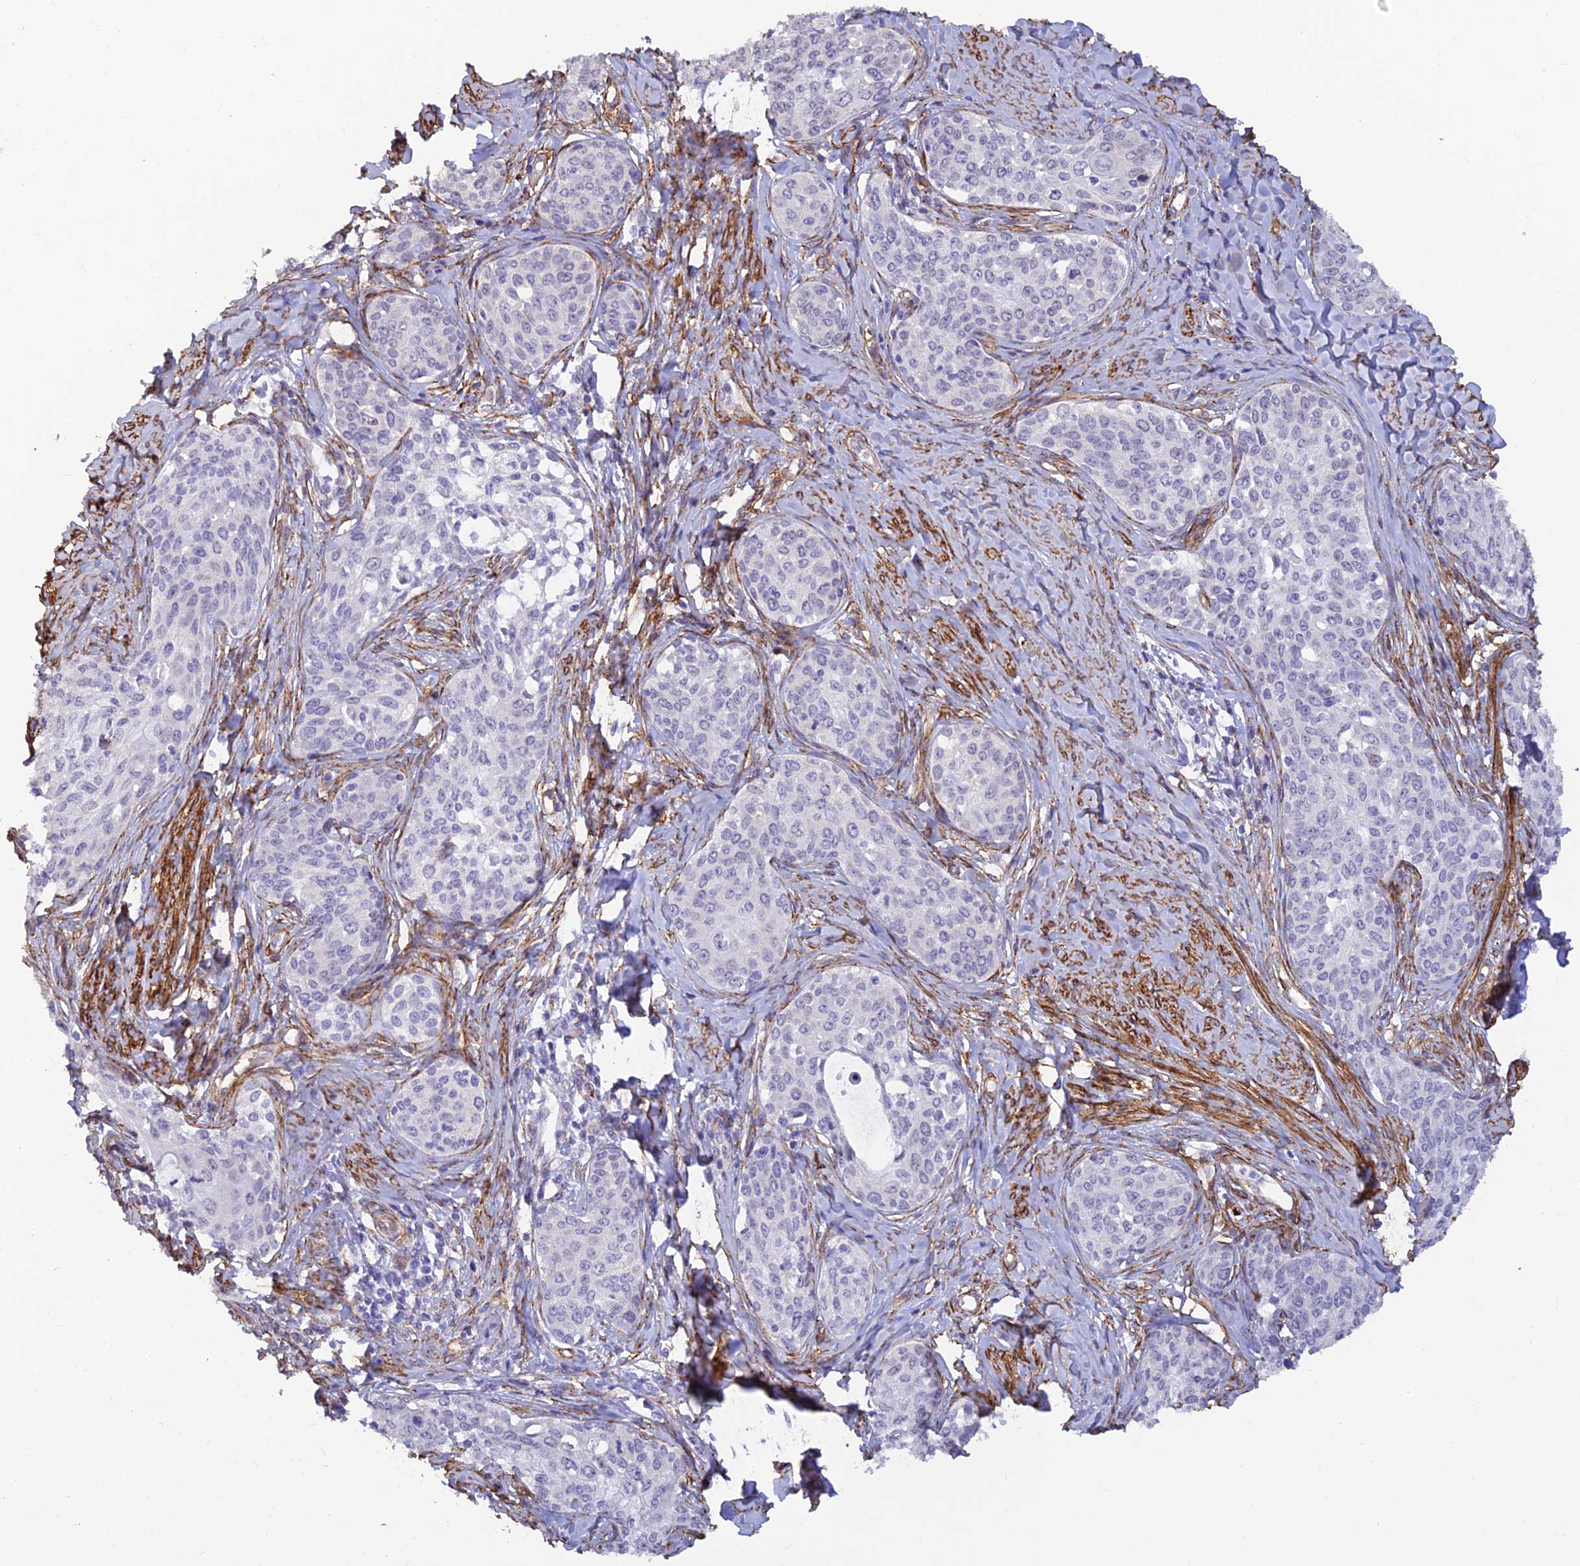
{"staining": {"intensity": "negative", "quantity": "none", "location": "none"}, "tissue": "cervical cancer", "cell_type": "Tumor cells", "image_type": "cancer", "snomed": [{"axis": "morphology", "description": "Squamous cell carcinoma, NOS"}, {"axis": "morphology", "description": "Adenocarcinoma, NOS"}, {"axis": "topography", "description": "Cervix"}], "caption": "This is a histopathology image of immunohistochemistry (IHC) staining of squamous cell carcinoma (cervical), which shows no positivity in tumor cells.", "gene": "ALDH1L2", "patient": {"sex": "female", "age": 52}}